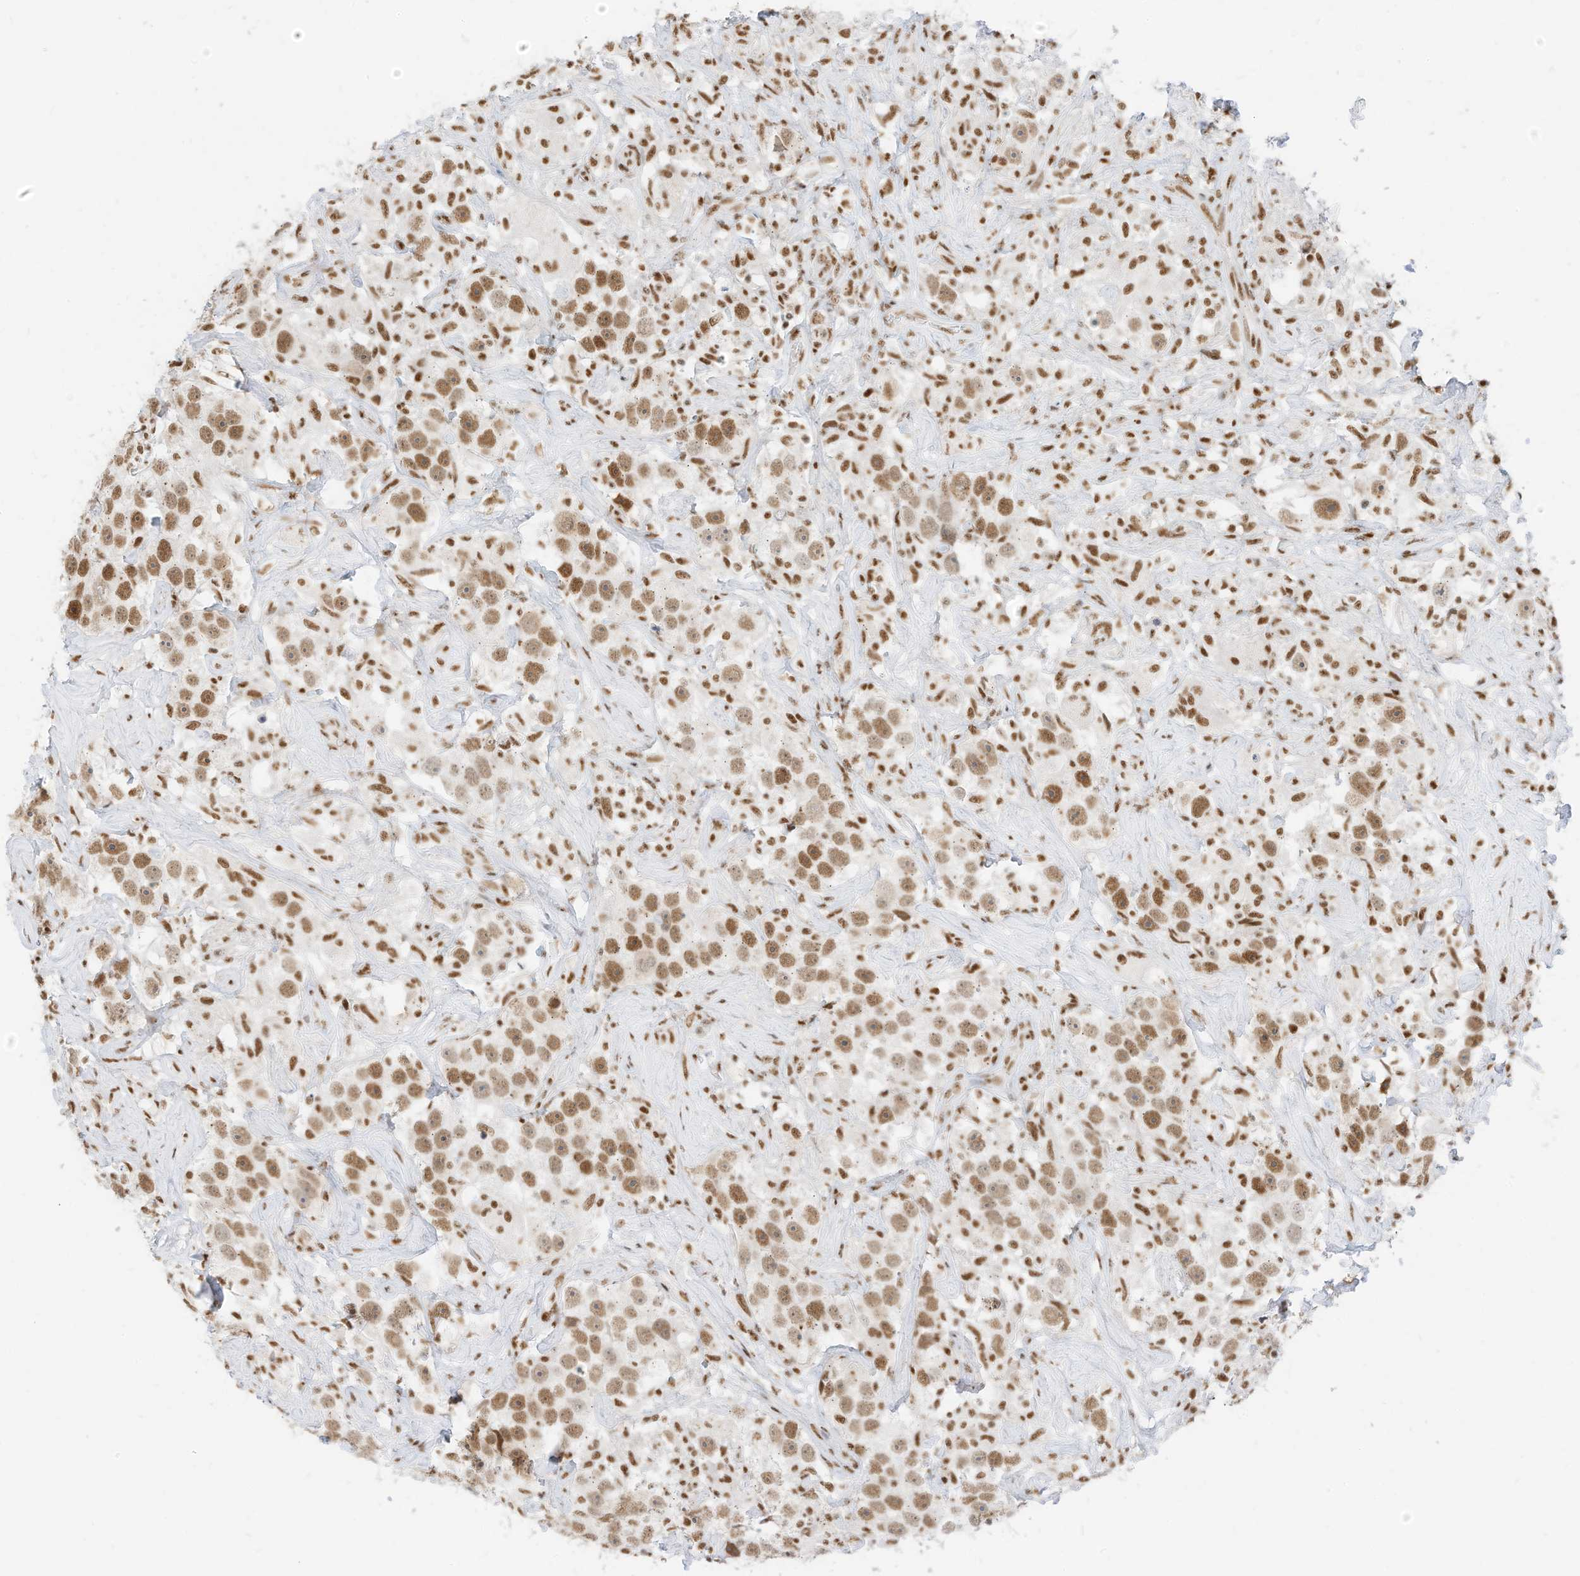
{"staining": {"intensity": "moderate", "quantity": ">75%", "location": "nuclear"}, "tissue": "testis cancer", "cell_type": "Tumor cells", "image_type": "cancer", "snomed": [{"axis": "morphology", "description": "Seminoma, NOS"}, {"axis": "topography", "description": "Testis"}], "caption": "The immunohistochemical stain highlights moderate nuclear expression in tumor cells of seminoma (testis) tissue. (brown staining indicates protein expression, while blue staining denotes nuclei).", "gene": "SMARCA2", "patient": {"sex": "male", "age": 49}}